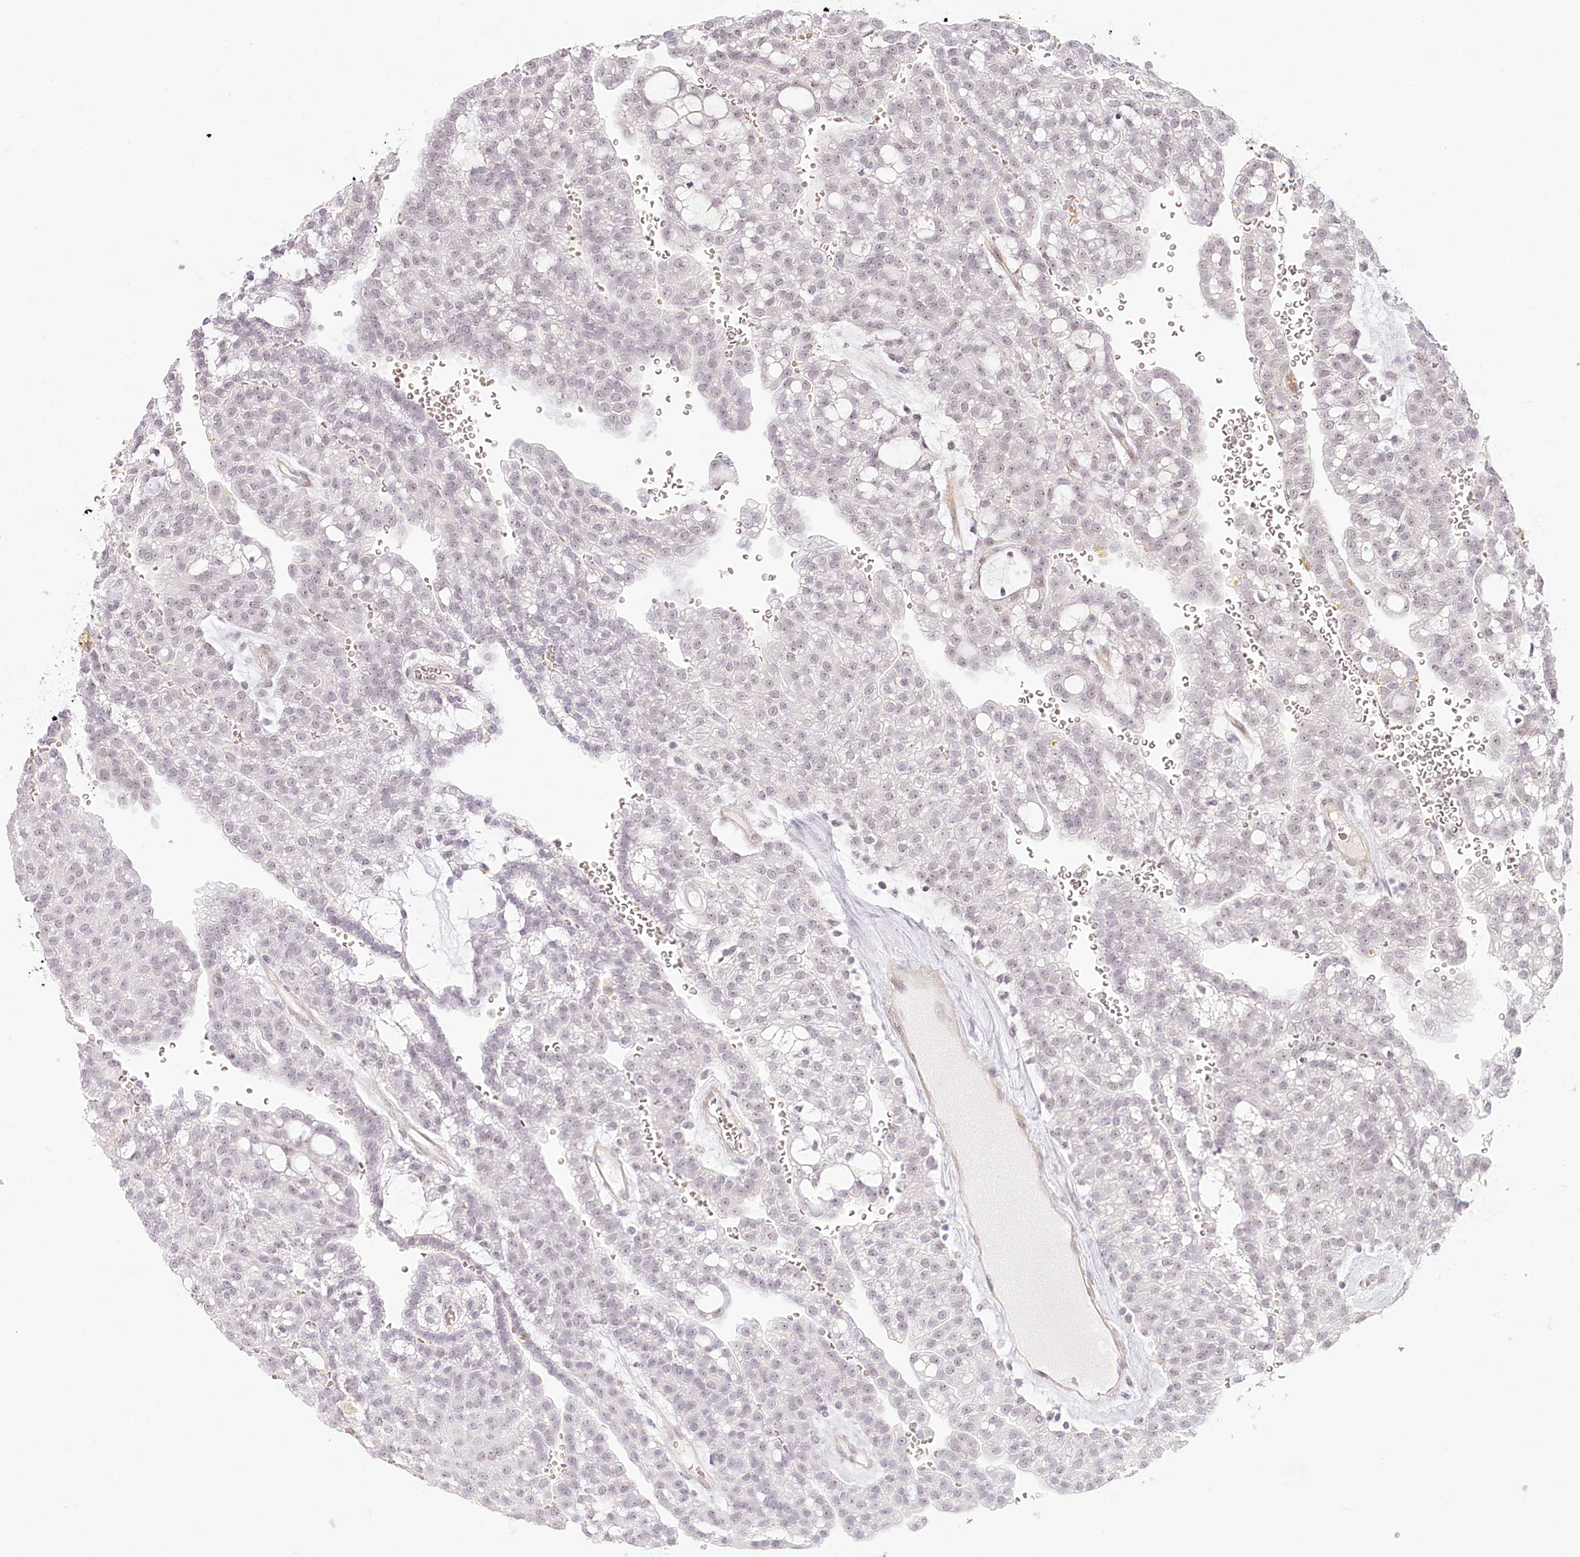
{"staining": {"intensity": "weak", "quantity": "<25%", "location": "nuclear"}, "tissue": "renal cancer", "cell_type": "Tumor cells", "image_type": "cancer", "snomed": [{"axis": "morphology", "description": "Adenocarcinoma, NOS"}, {"axis": "topography", "description": "Kidney"}], "caption": "High power microscopy micrograph of an IHC micrograph of renal adenocarcinoma, revealing no significant positivity in tumor cells. (DAB (3,3'-diaminobenzidine) IHC visualized using brightfield microscopy, high magnification).", "gene": "EXOSC7", "patient": {"sex": "male", "age": 63}}